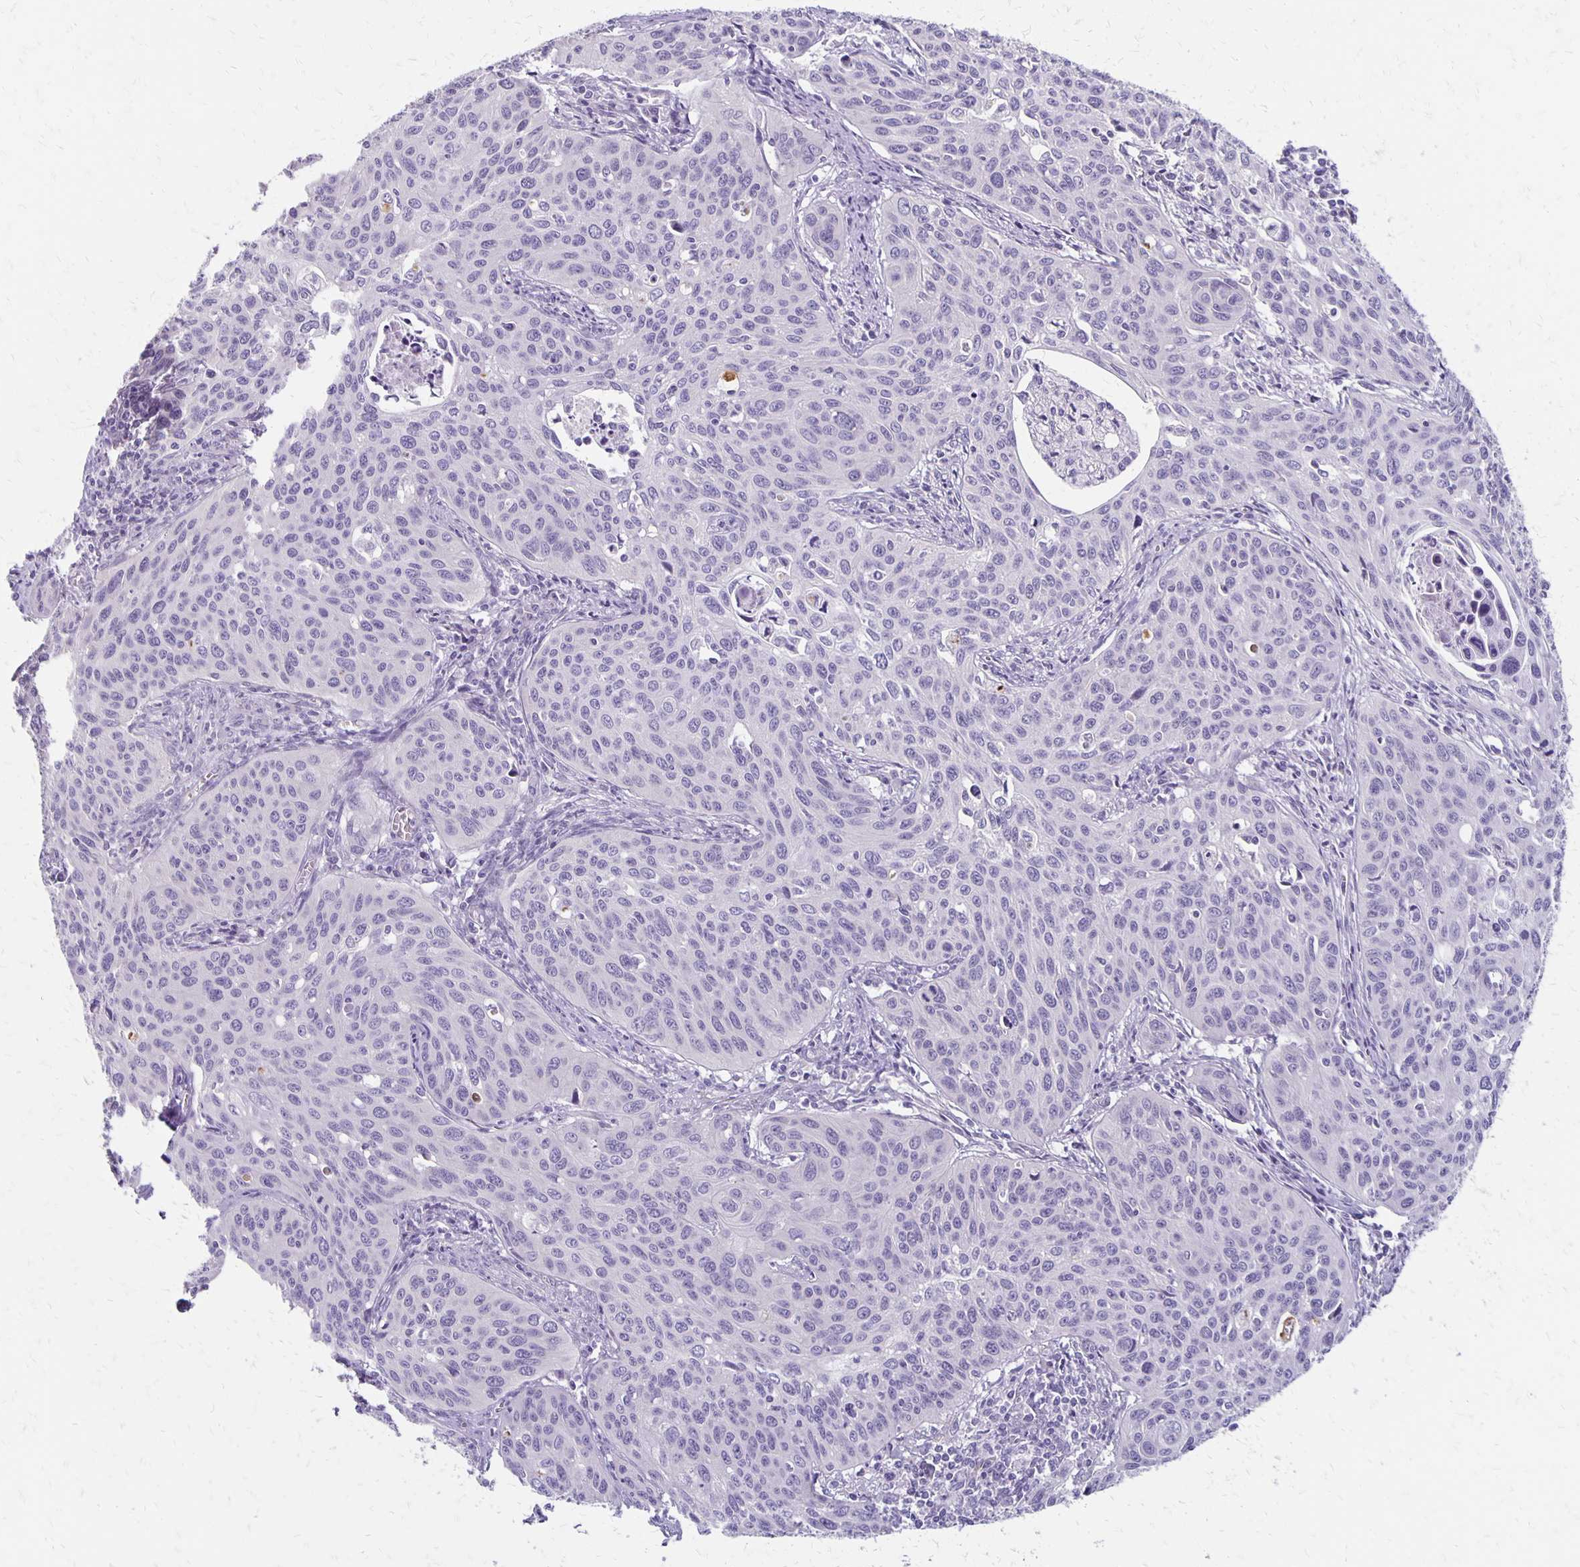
{"staining": {"intensity": "negative", "quantity": "none", "location": "none"}, "tissue": "cervical cancer", "cell_type": "Tumor cells", "image_type": "cancer", "snomed": [{"axis": "morphology", "description": "Squamous cell carcinoma, NOS"}, {"axis": "topography", "description": "Cervix"}], "caption": "Immunohistochemical staining of cervical cancer demonstrates no significant expression in tumor cells. (DAB (3,3'-diaminobenzidine) IHC with hematoxylin counter stain).", "gene": "HOMER1", "patient": {"sex": "female", "age": 31}}